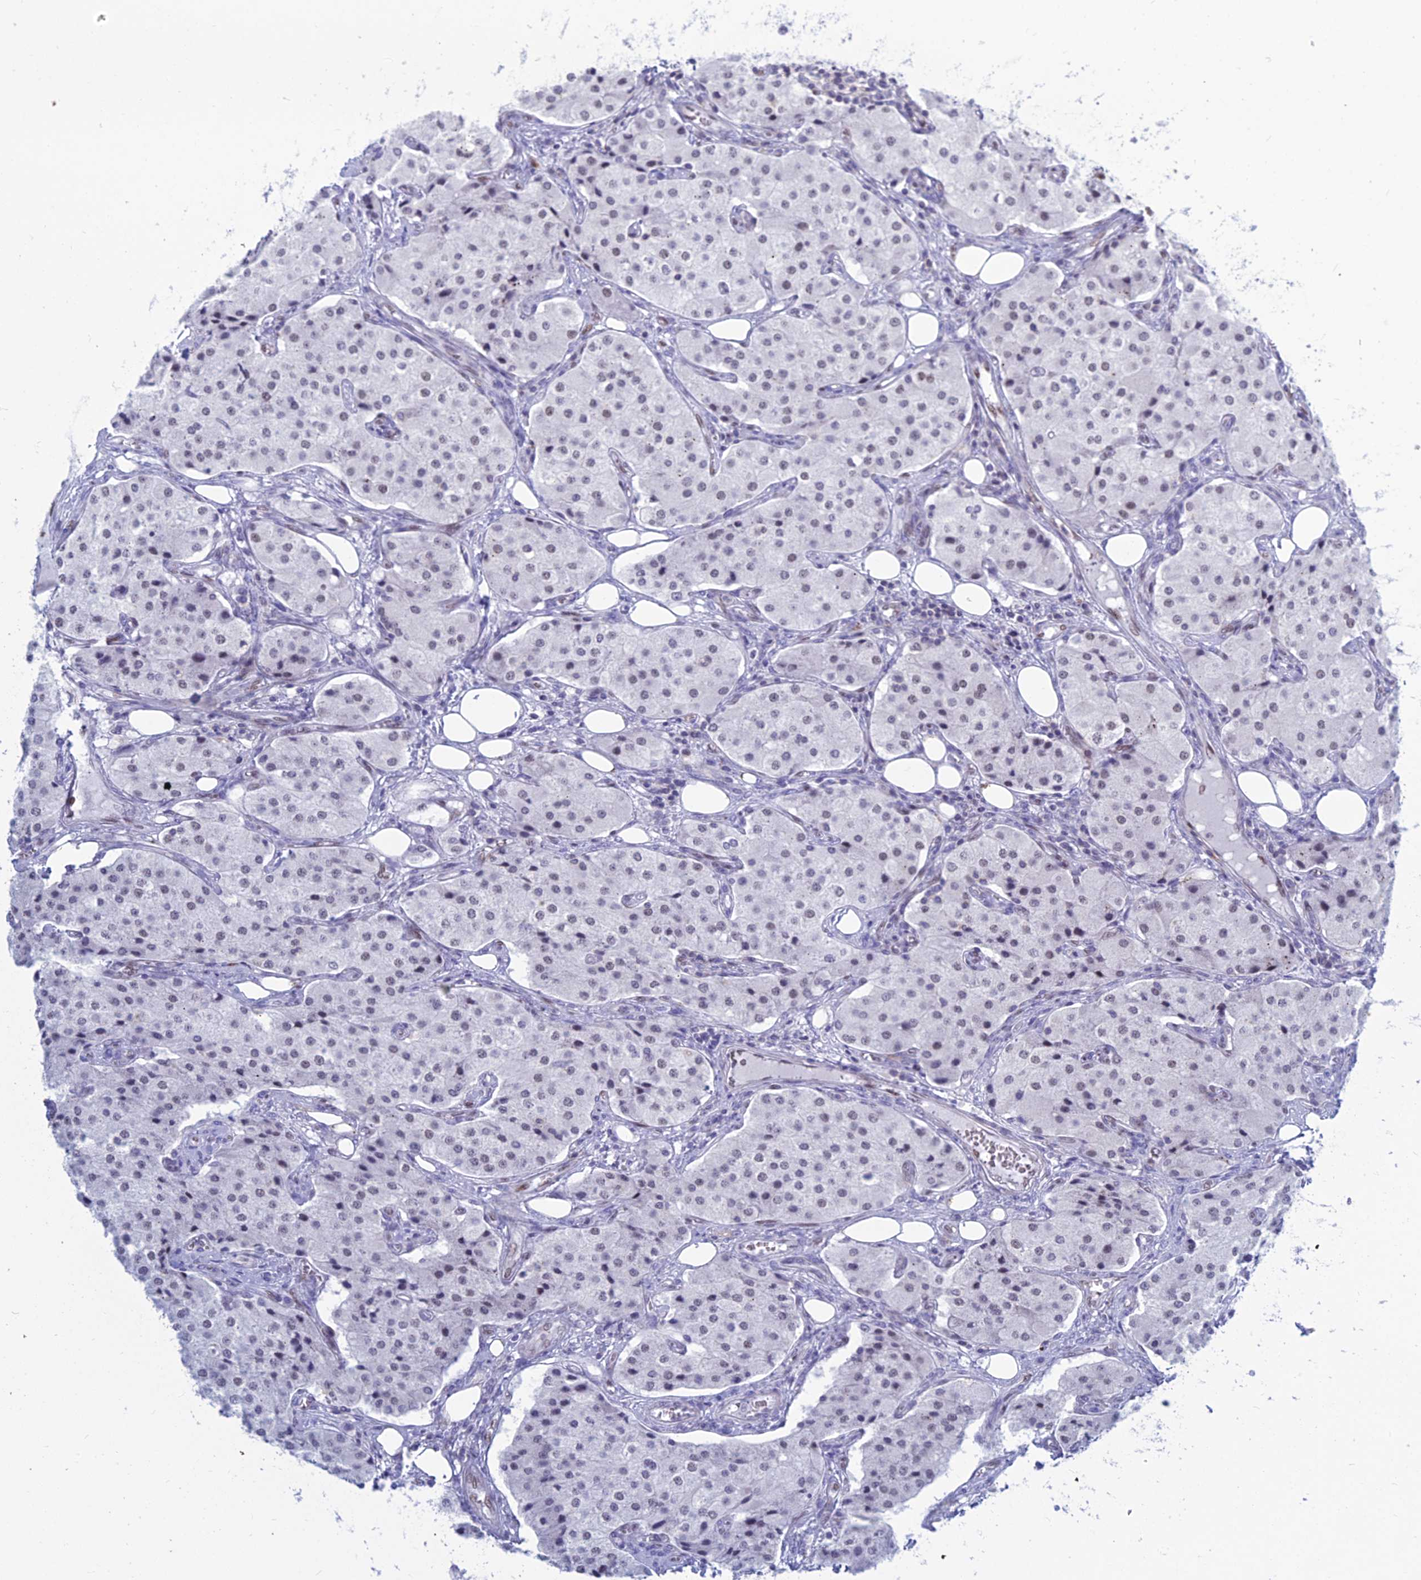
{"staining": {"intensity": "weak", "quantity": "<25%", "location": "nuclear"}, "tissue": "carcinoid", "cell_type": "Tumor cells", "image_type": "cancer", "snomed": [{"axis": "morphology", "description": "Carcinoid, malignant, NOS"}, {"axis": "topography", "description": "Colon"}], "caption": "Immunohistochemistry of carcinoid displays no expression in tumor cells.", "gene": "NOL4L", "patient": {"sex": "female", "age": 52}}